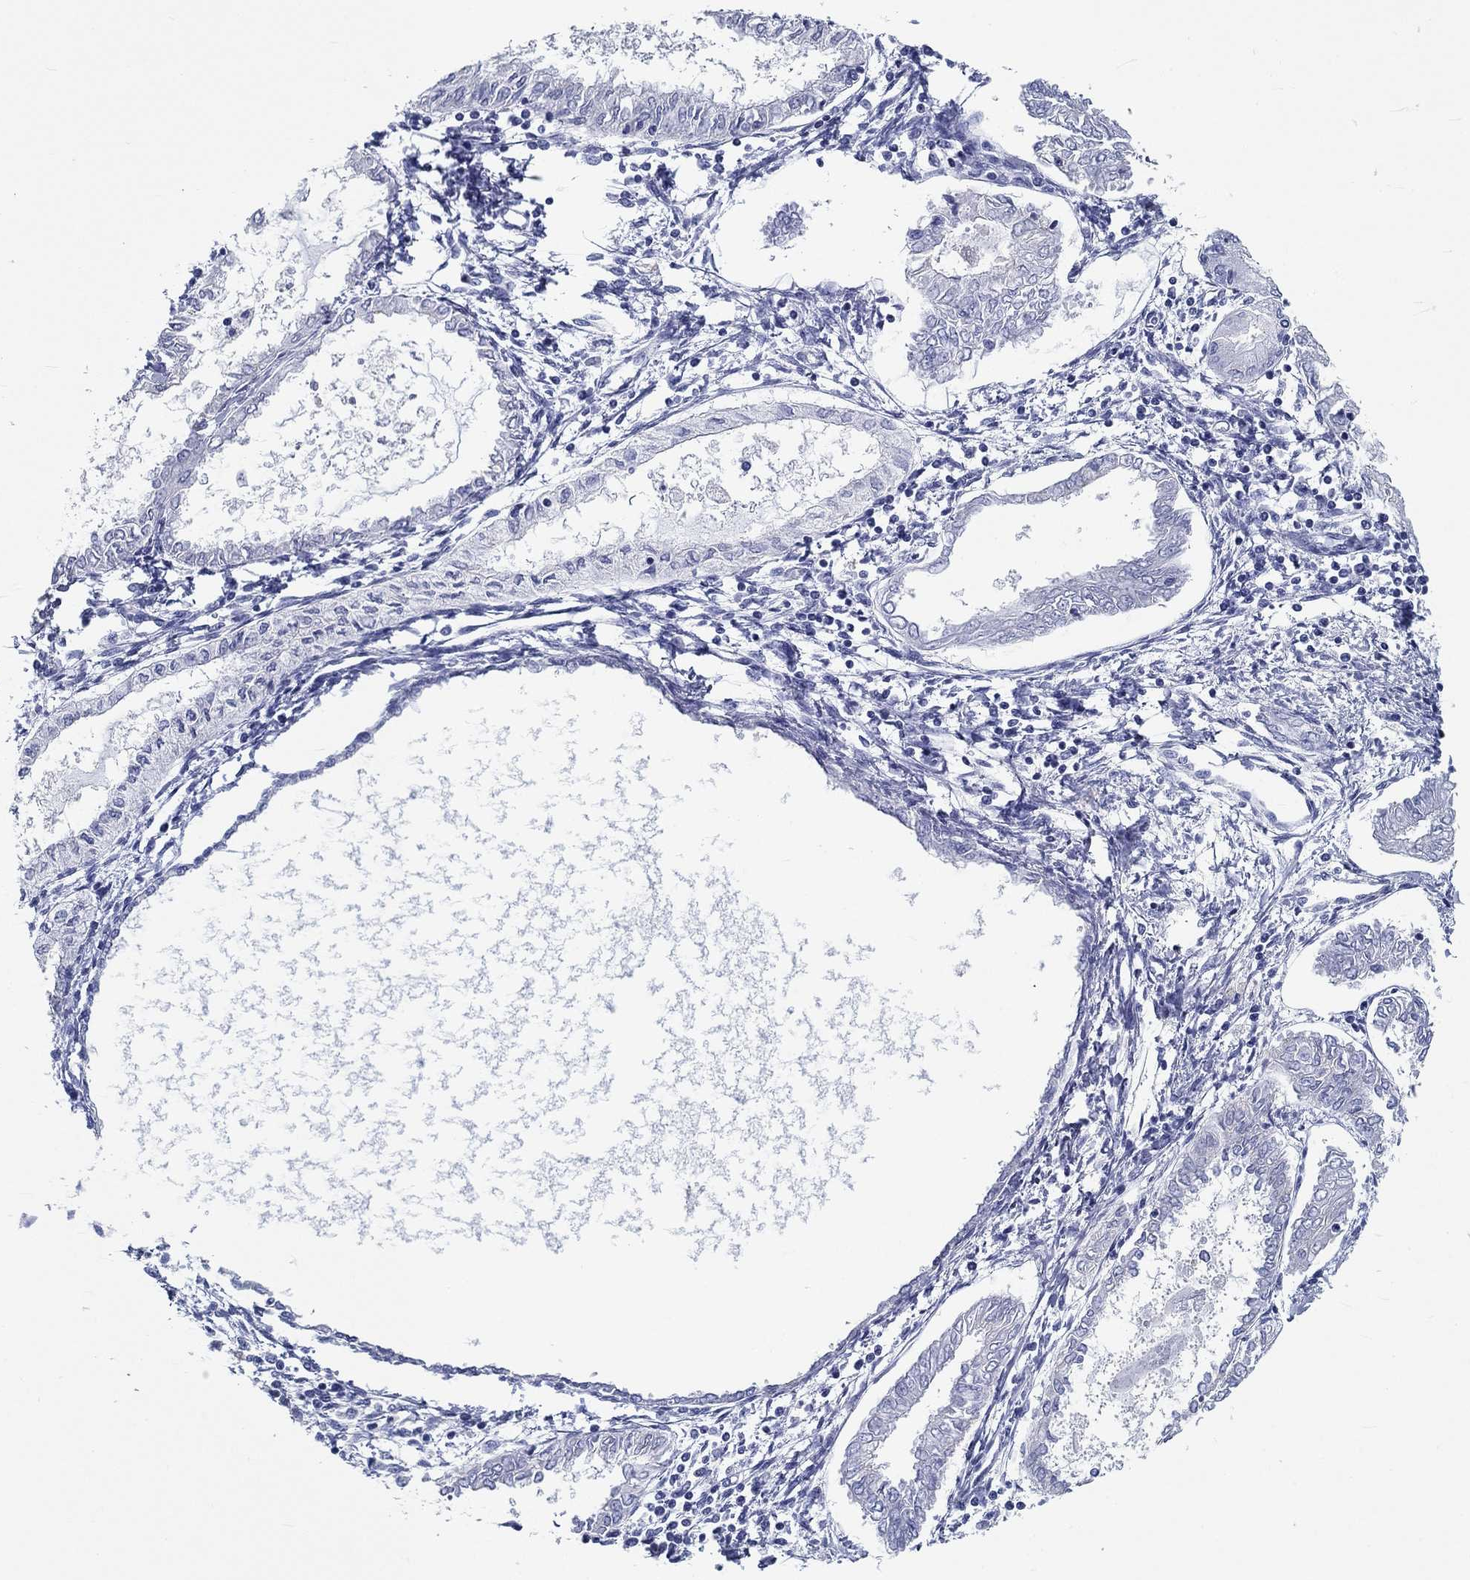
{"staining": {"intensity": "negative", "quantity": "none", "location": "none"}, "tissue": "endometrial cancer", "cell_type": "Tumor cells", "image_type": "cancer", "snomed": [{"axis": "morphology", "description": "Adenocarcinoma, NOS"}, {"axis": "topography", "description": "Endometrium"}], "caption": "Tumor cells are negative for brown protein staining in endometrial cancer (adenocarcinoma).", "gene": "CD40LG", "patient": {"sex": "female", "age": 68}}